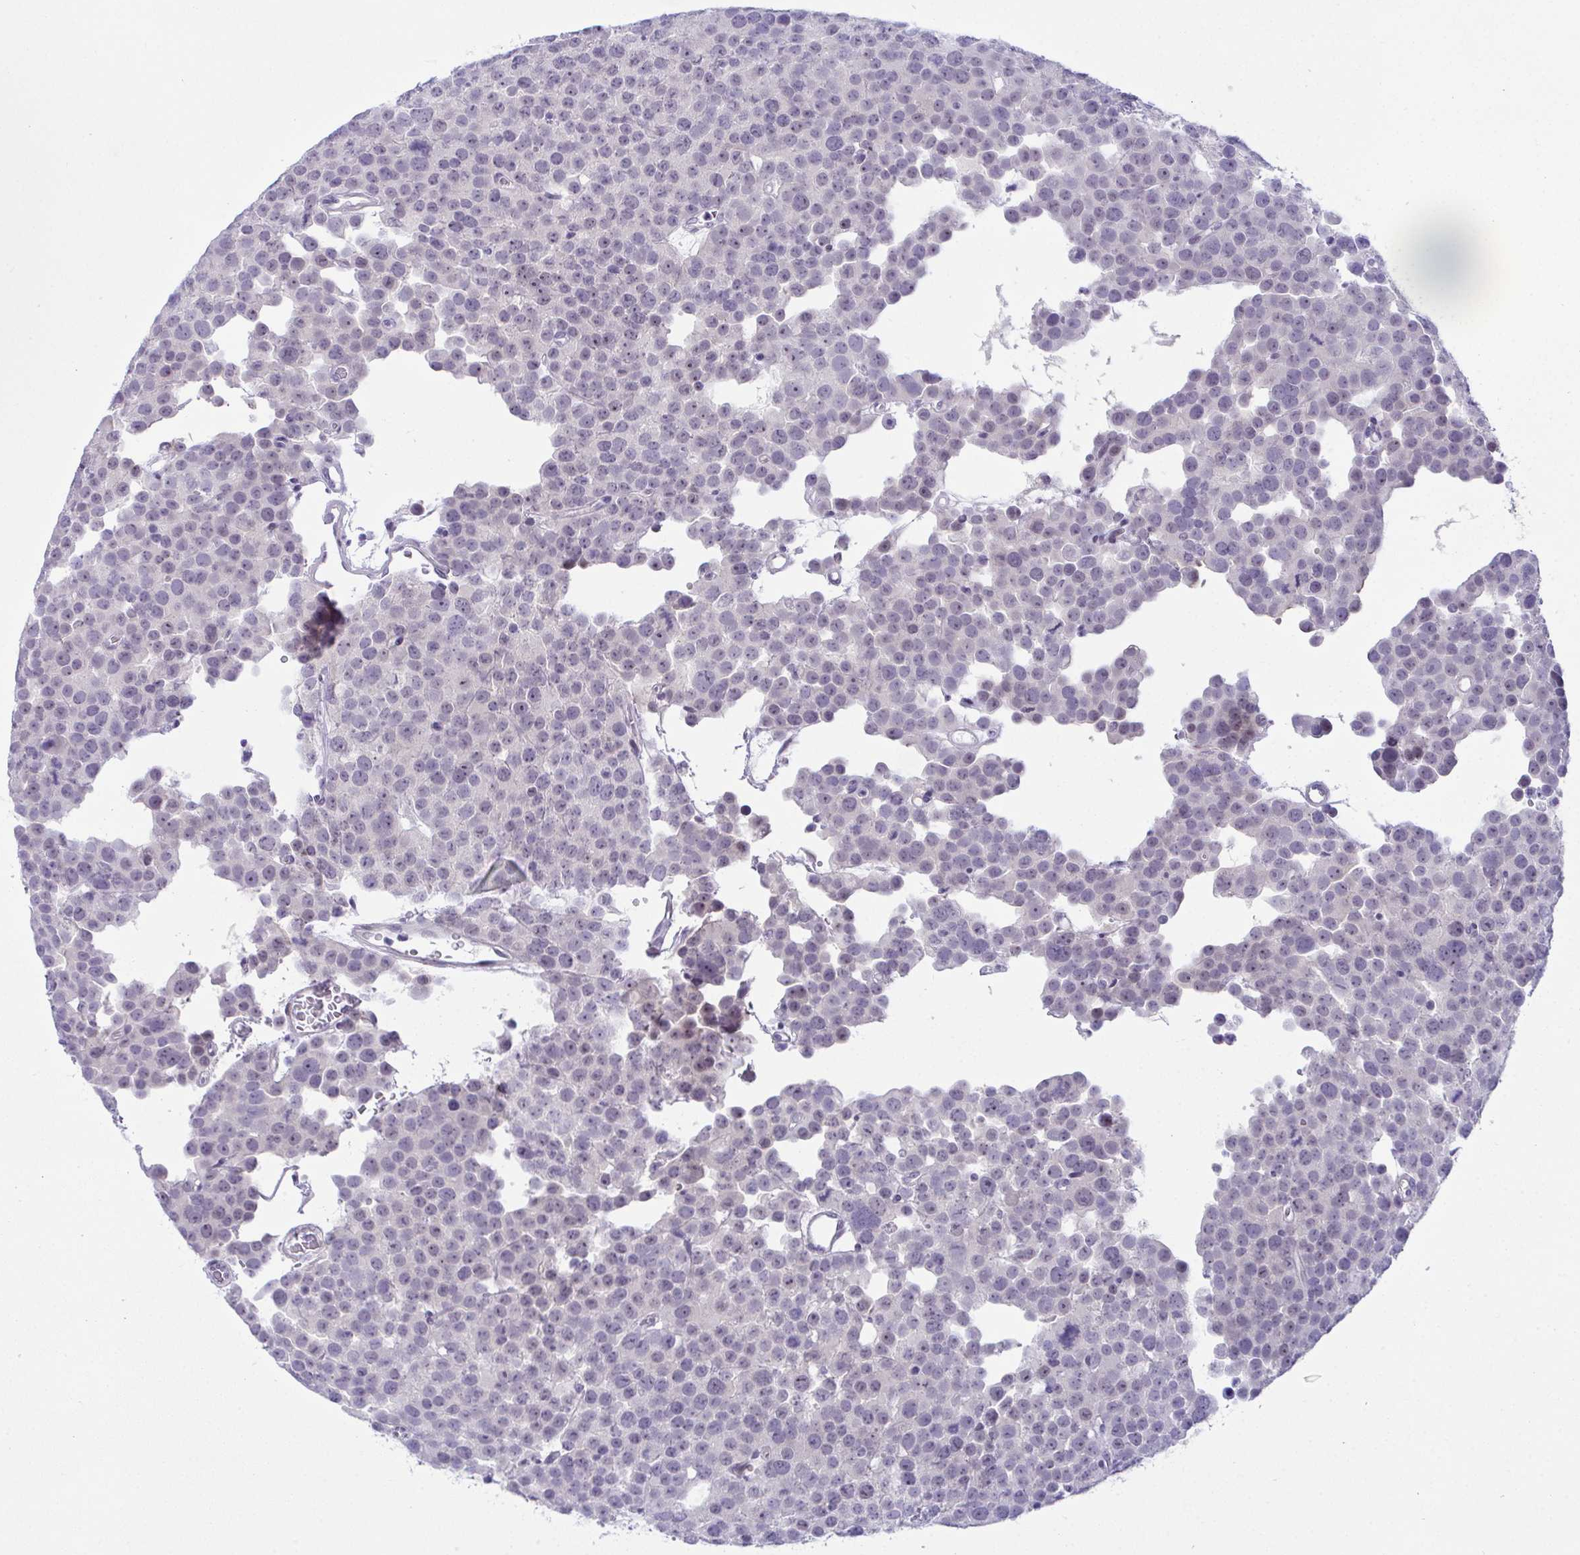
{"staining": {"intensity": "negative", "quantity": "none", "location": "none"}, "tissue": "testis cancer", "cell_type": "Tumor cells", "image_type": "cancer", "snomed": [{"axis": "morphology", "description": "Seminoma, NOS"}, {"axis": "topography", "description": "Testis"}], "caption": "Immunohistochemical staining of human seminoma (testis) exhibits no significant positivity in tumor cells. The staining is performed using DAB (3,3'-diaminobenzidine) brown chromogen with nuclei counter-stained in using hematoxylin.", "gene": "USP35", "patient": {"sex": "male", "age": 71}}